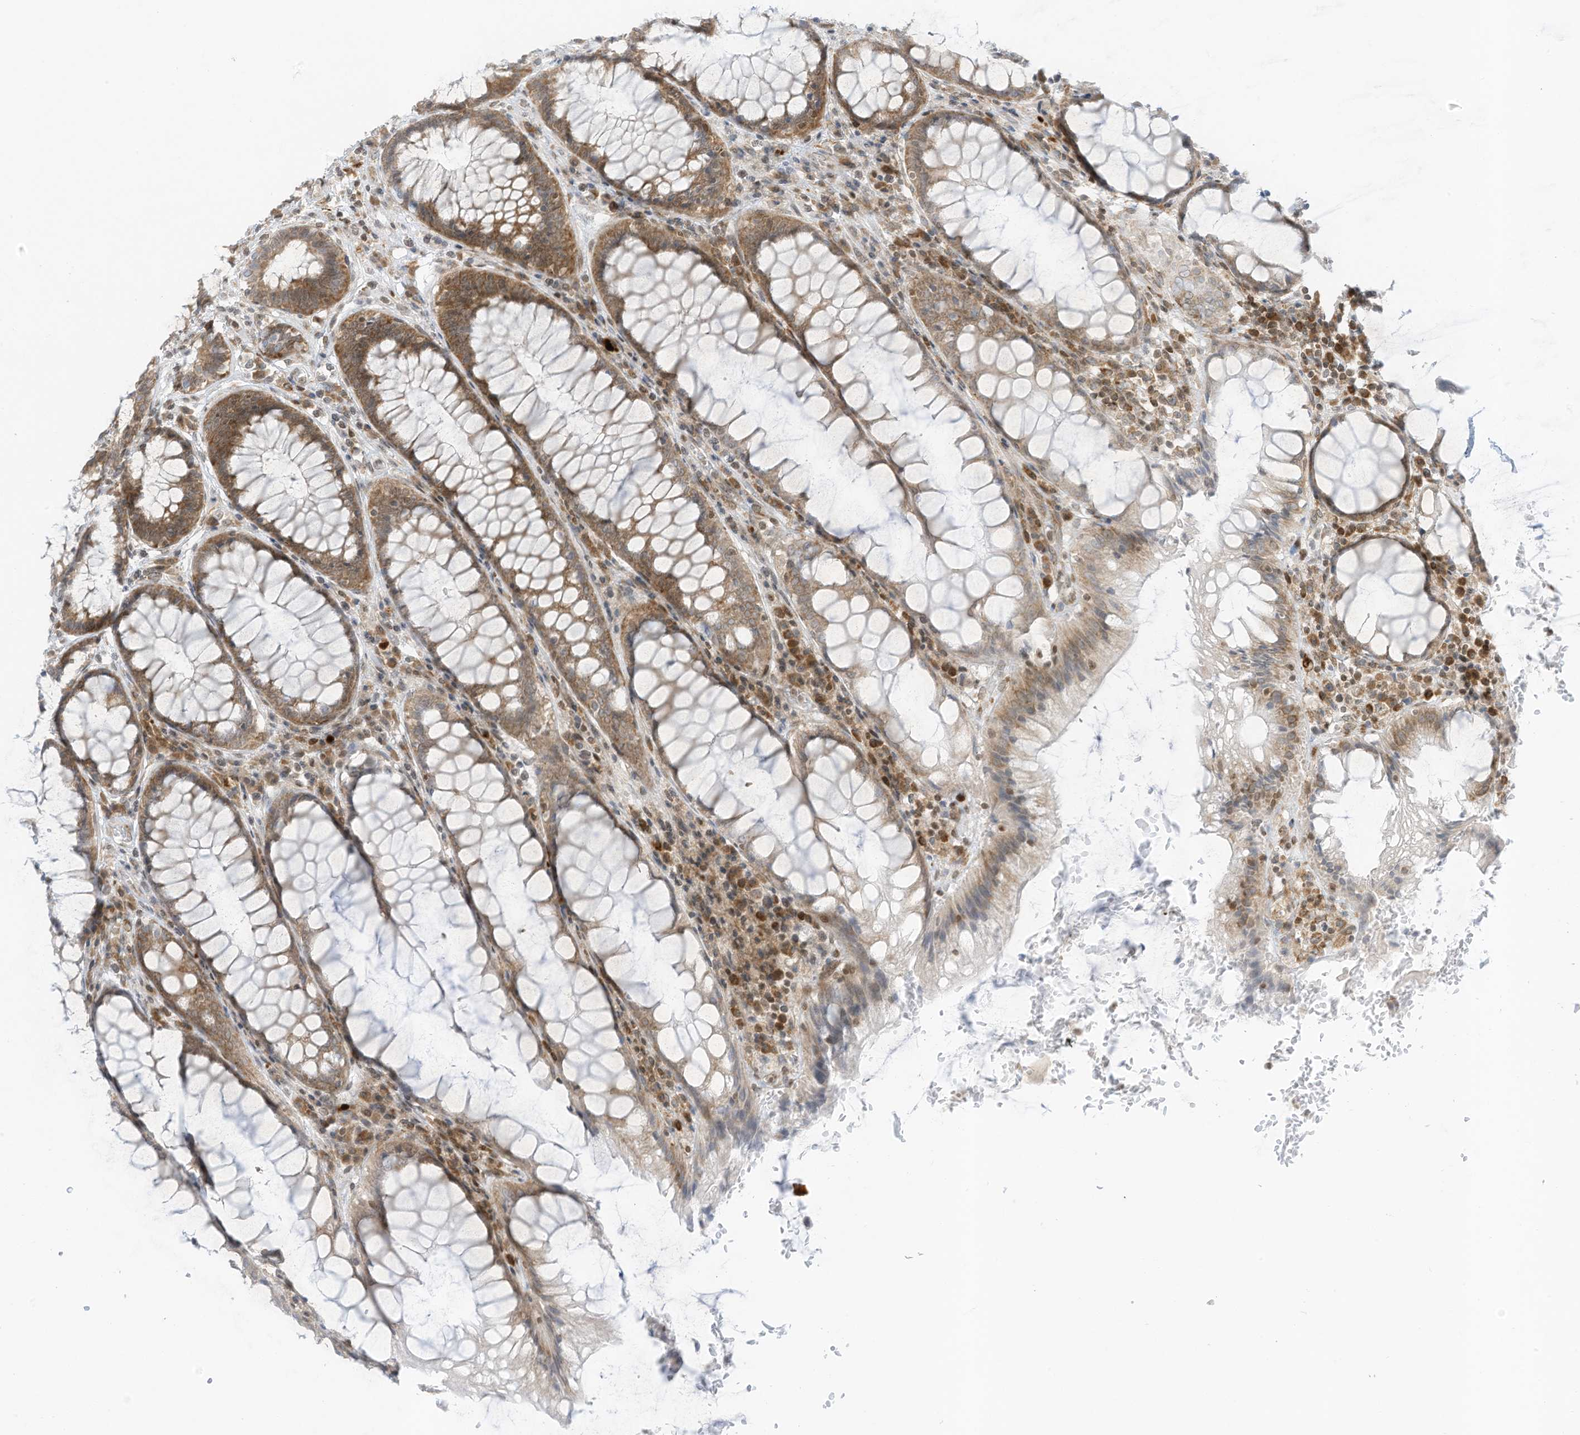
{"staining": {"intensity": "moderate", "quantity": ">75%", "location": "cytoplasmic/membranous"}, "tissue": "rectum", "cell_type": "Glandular cells", "image_type": "normal", "snomed": [{"axis": "morphology", "description": "Normal tissue, NOS"}, {"axis": "topography", "description": "Rectum"}], "caption": "Protein analysis of normal rectum displays moderate cytoplasmic/membranous expression in about >75% of glandular cells.", "gene": "EDF1", "patient": {"sex": "male", "age": 64}}